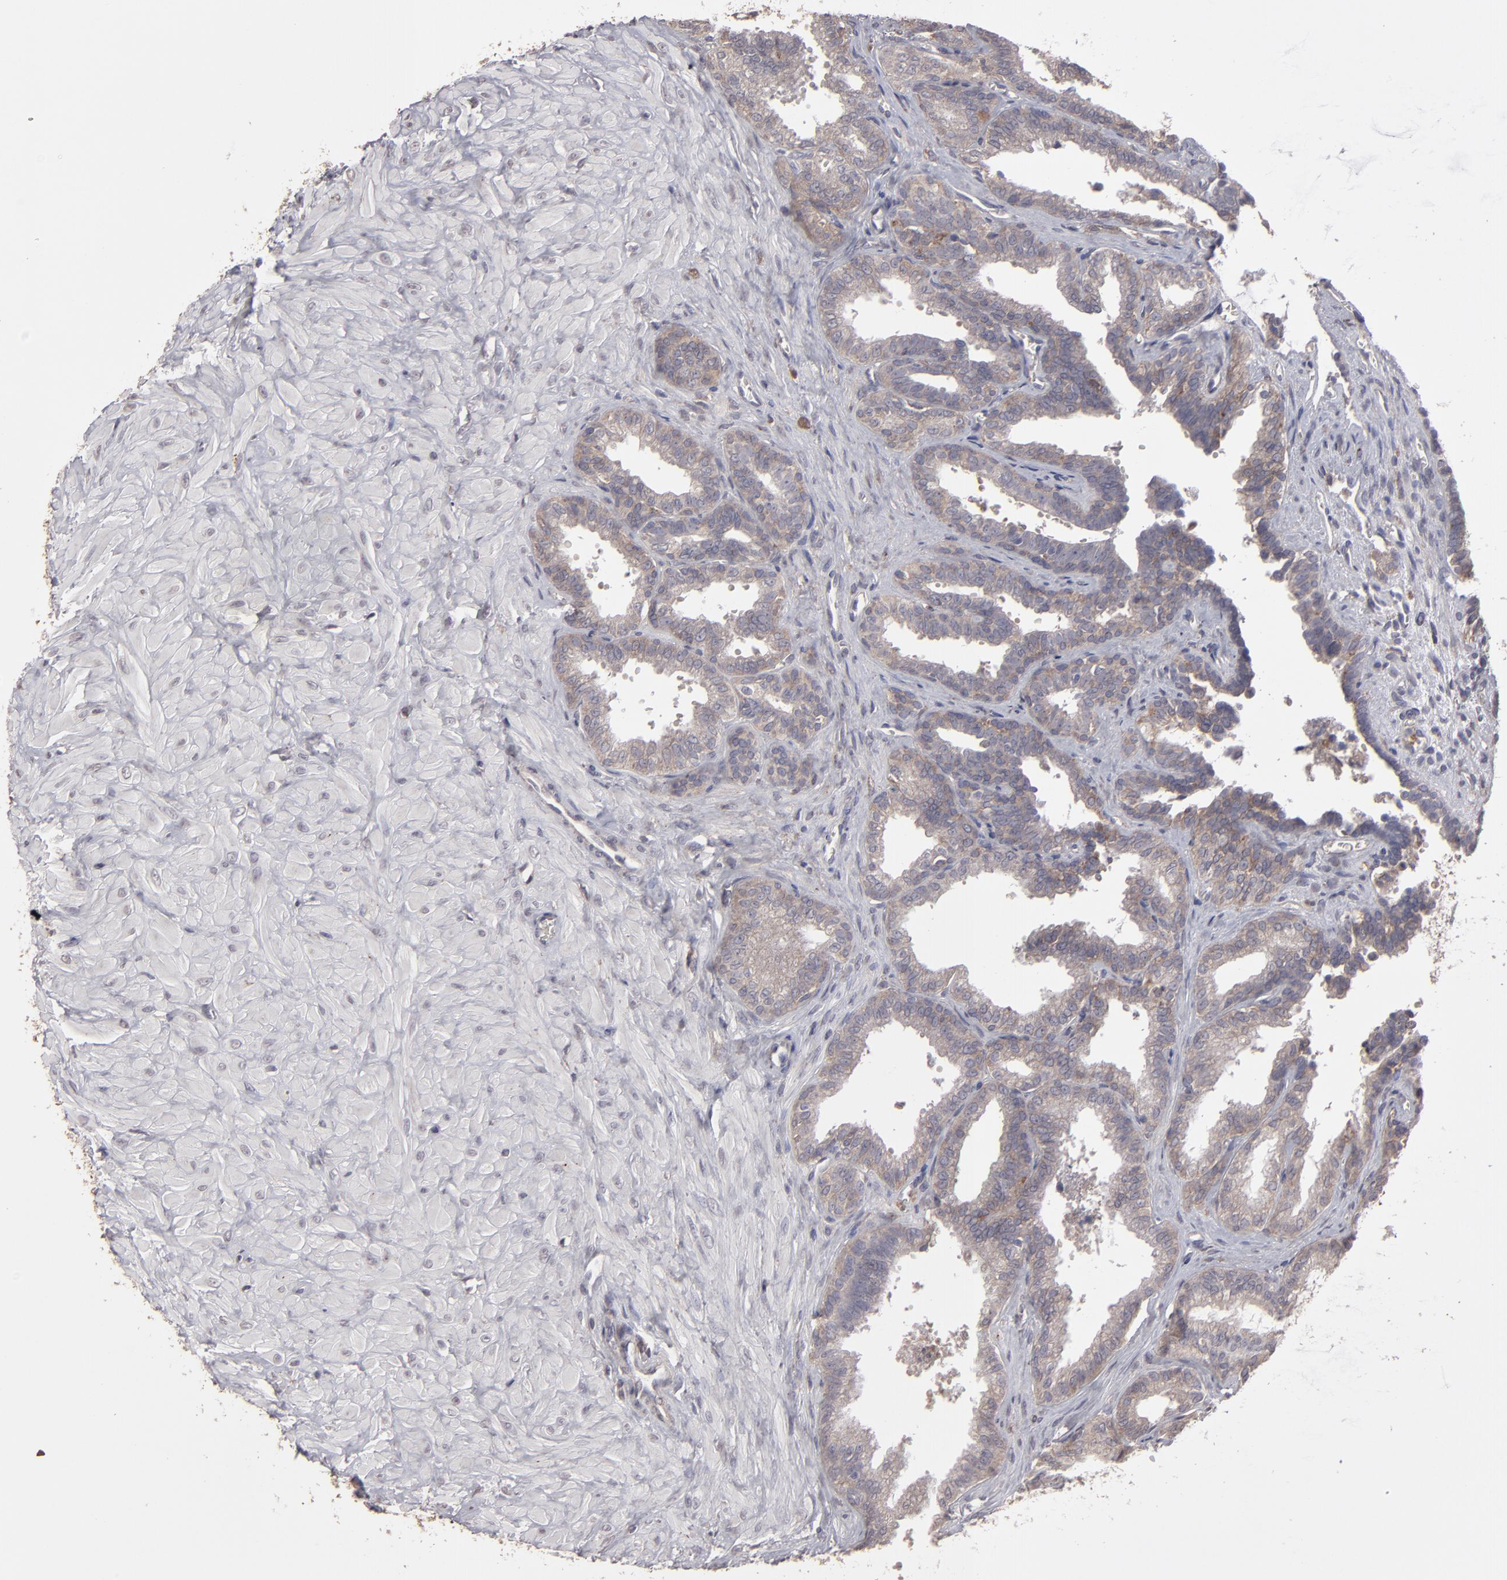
{"staining": {"intensity": "weak", "quantity": ">75%", "location": "cytoplasmic/membranous"}, "tissue": "seminal vesicle", "cell_type": "Glandular cells", "image_type": "normal", "snomed": [{"axis": "morphology", "description": "Normal tissue, NOS"}, {"axis": "topography", "description": "Seminal veicle"}], "caption": "IHC staining of benign seminal vesicle, which exhibits low levels of weak cytoplasmic/membranous positivity in approximately >75% of glandular cells indicating weak cytoplasmic/membranous protein positivity. The staining was performed using DAB (brown) for protein detection and nuclei were counterstained in hematoxylin (blue).", "gene": "ITGB5", "patient": {"sex": "male", "age": 26}}